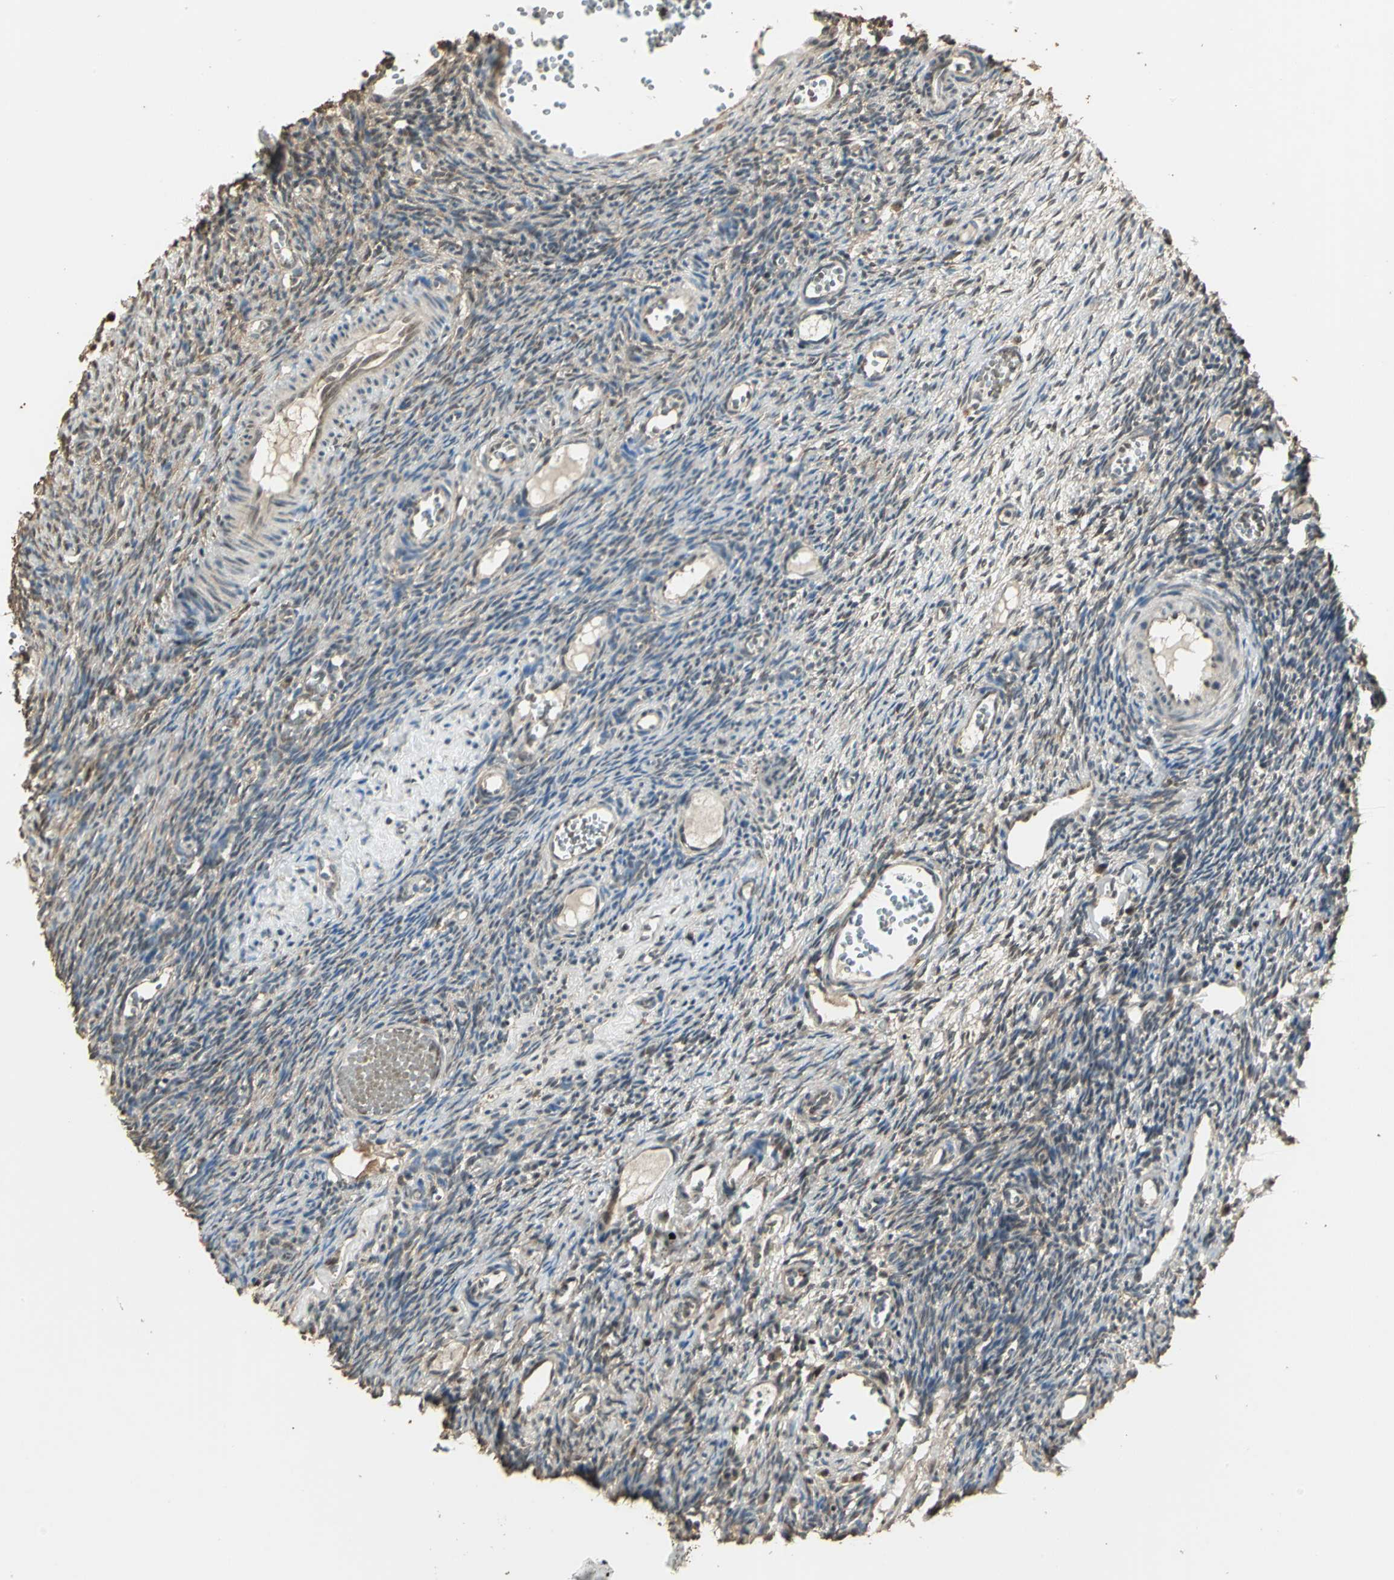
{"staining": {"intensity": "weak", "quantity": "25%-75%", "location": "cytoplasmic/membranous"}, "tissue": "ovary", "cell_type": "Follicle cells", "image_type": "normal", "snomed": [{"axis": "morphology", "description": "Normal tissue, NOS"}, {"axis": "topography", "description": "Ovary"}], "caption": "Approximately 25%-75% of follicle cells in benign ovary exhibit weak cytoplasmic/membranous protein expression as visualized by brown immunohistochemical staining.", "gene": "UCHL5", "patient": {"sex": "female", "age": 35}}